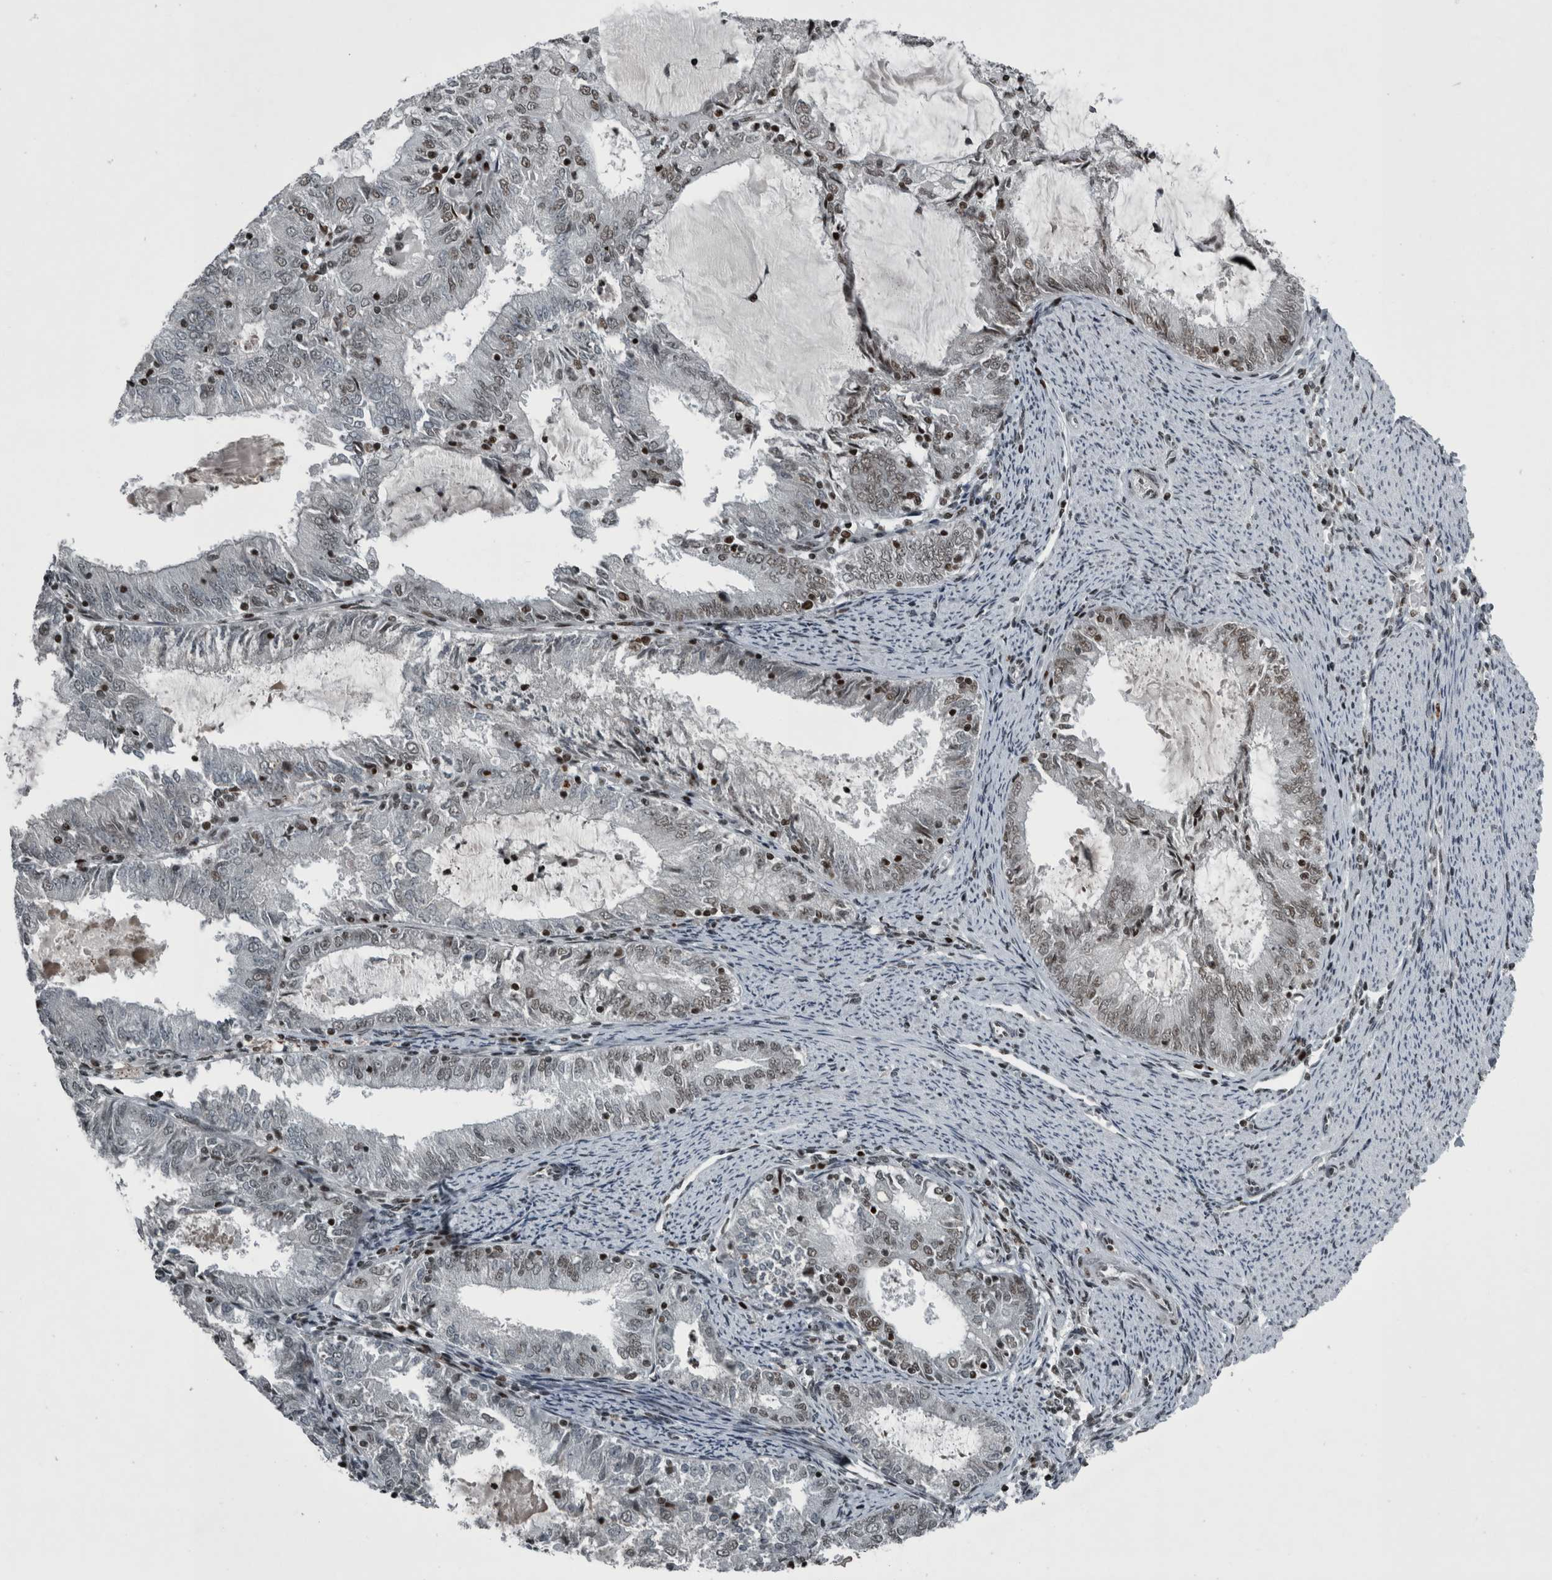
{"staining": {"intensity": "weak", "quantity": "25%-75%", "location": "nuclear"}, "tissue": "endometrial cancer", "cell_type": "Tumor cells", "image_type": "cancer", "snomed": [{"axis": "morphology", "description": "Adenocarcinoma, NOS"}, {"axis": "topography", "description": "Endometrium"}], "caption": "Endometrial cancer stained with a protein marker shows weak staining in tumor cells.", "gene": "UNC50", "patient": {"sex": "female", "age": 57}}